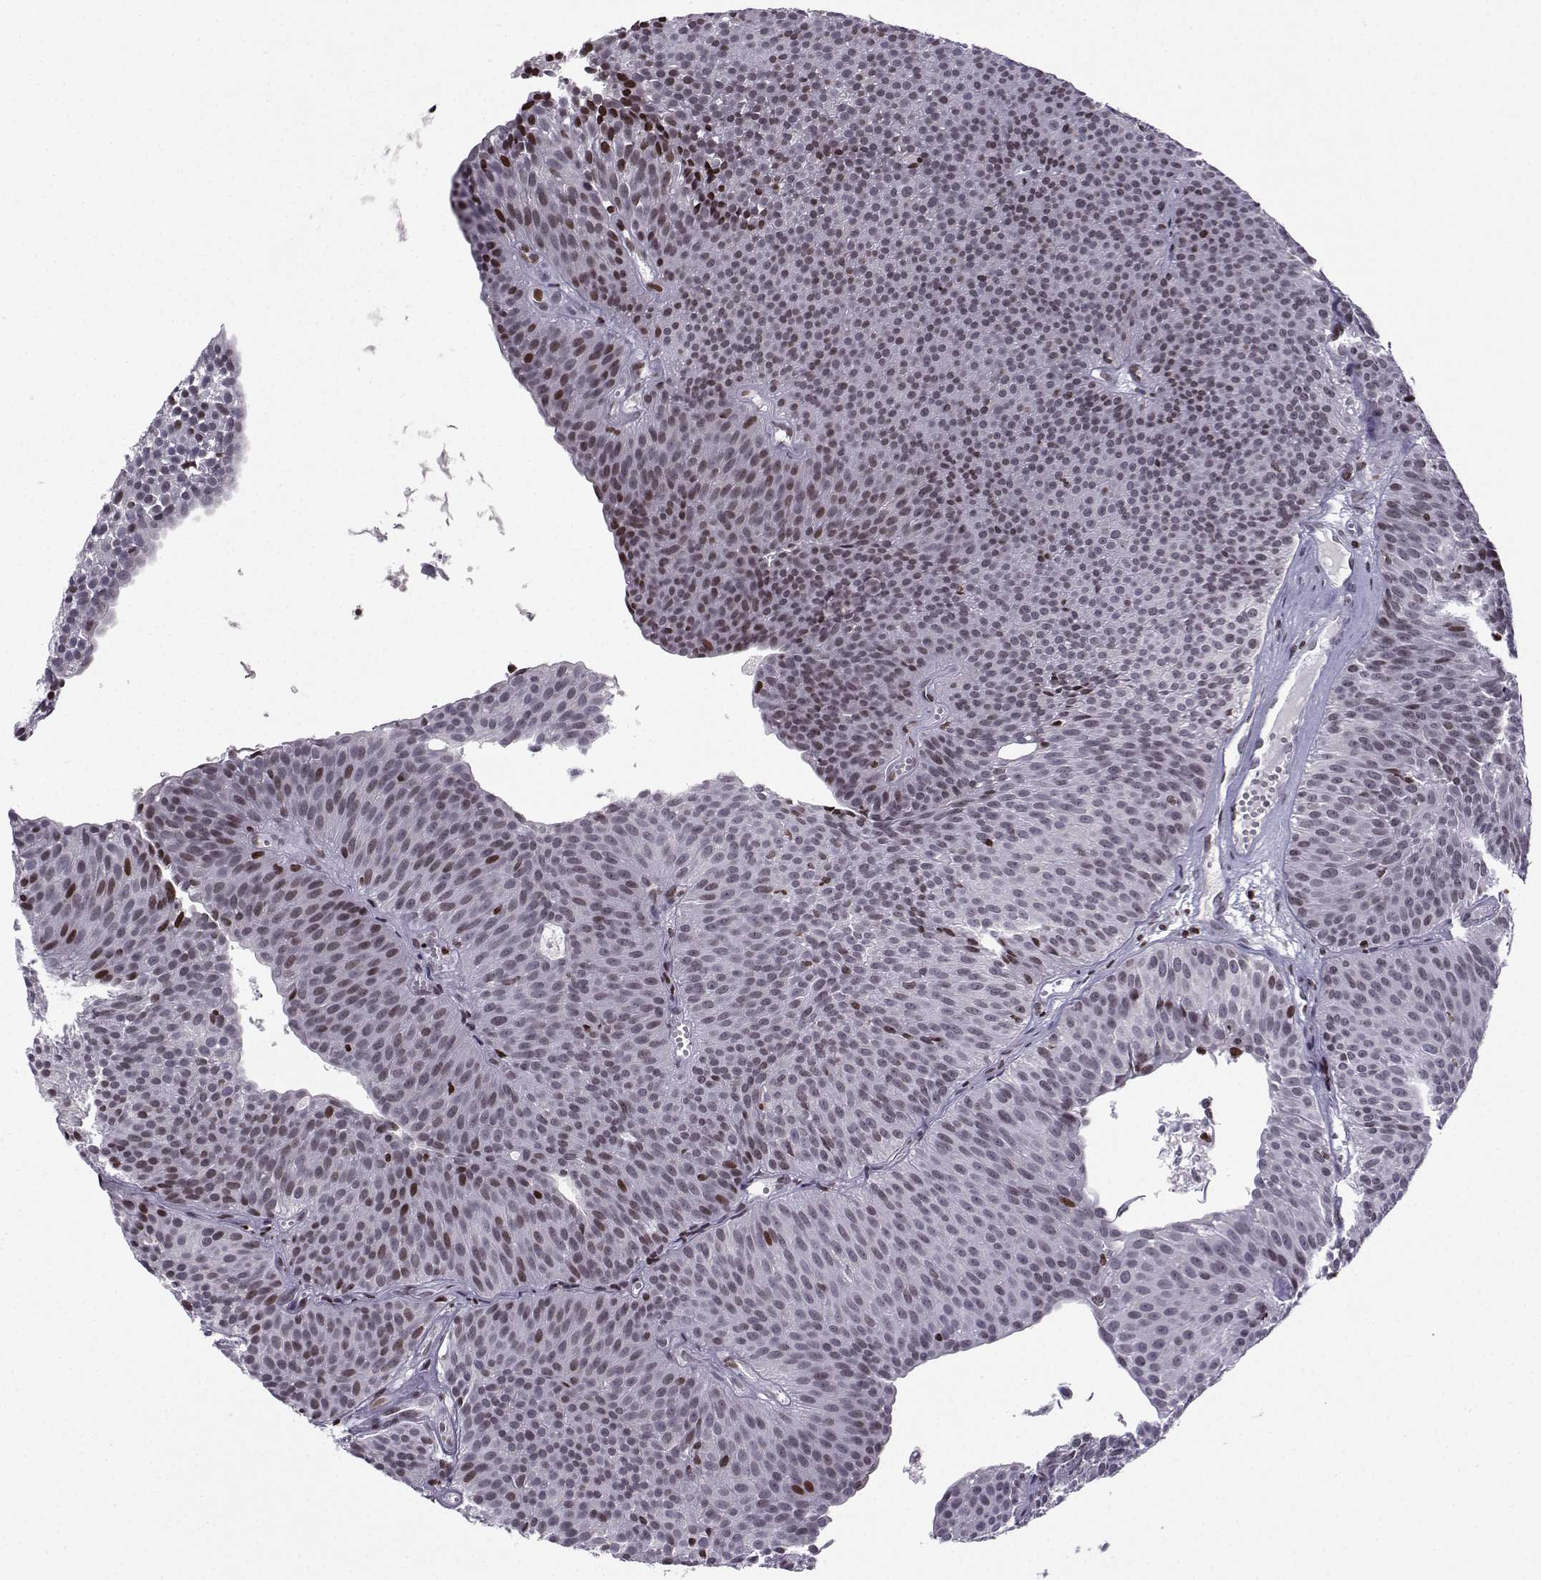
{"staining": {"intensity": "strong", "quantity": "<25%", "location": "nuclear"}, "tissue": "urothelial cancer", "cell_type": "Tumor cells", "image_type": "cancer", "snomed": [{"axis": "morphology", "description": "Urothelial carcinoma, Low grade"}, {"axis": "topography", "description": "Urinary bladder"}], "caption": "High-power microscopy captured an IHC photomicrograph of urothelial cancer, revealing strong nuclear staining in about <25% of tumor cells.", "gene": "ZNF19", "patient": {"sex": "male", "age": 63}}